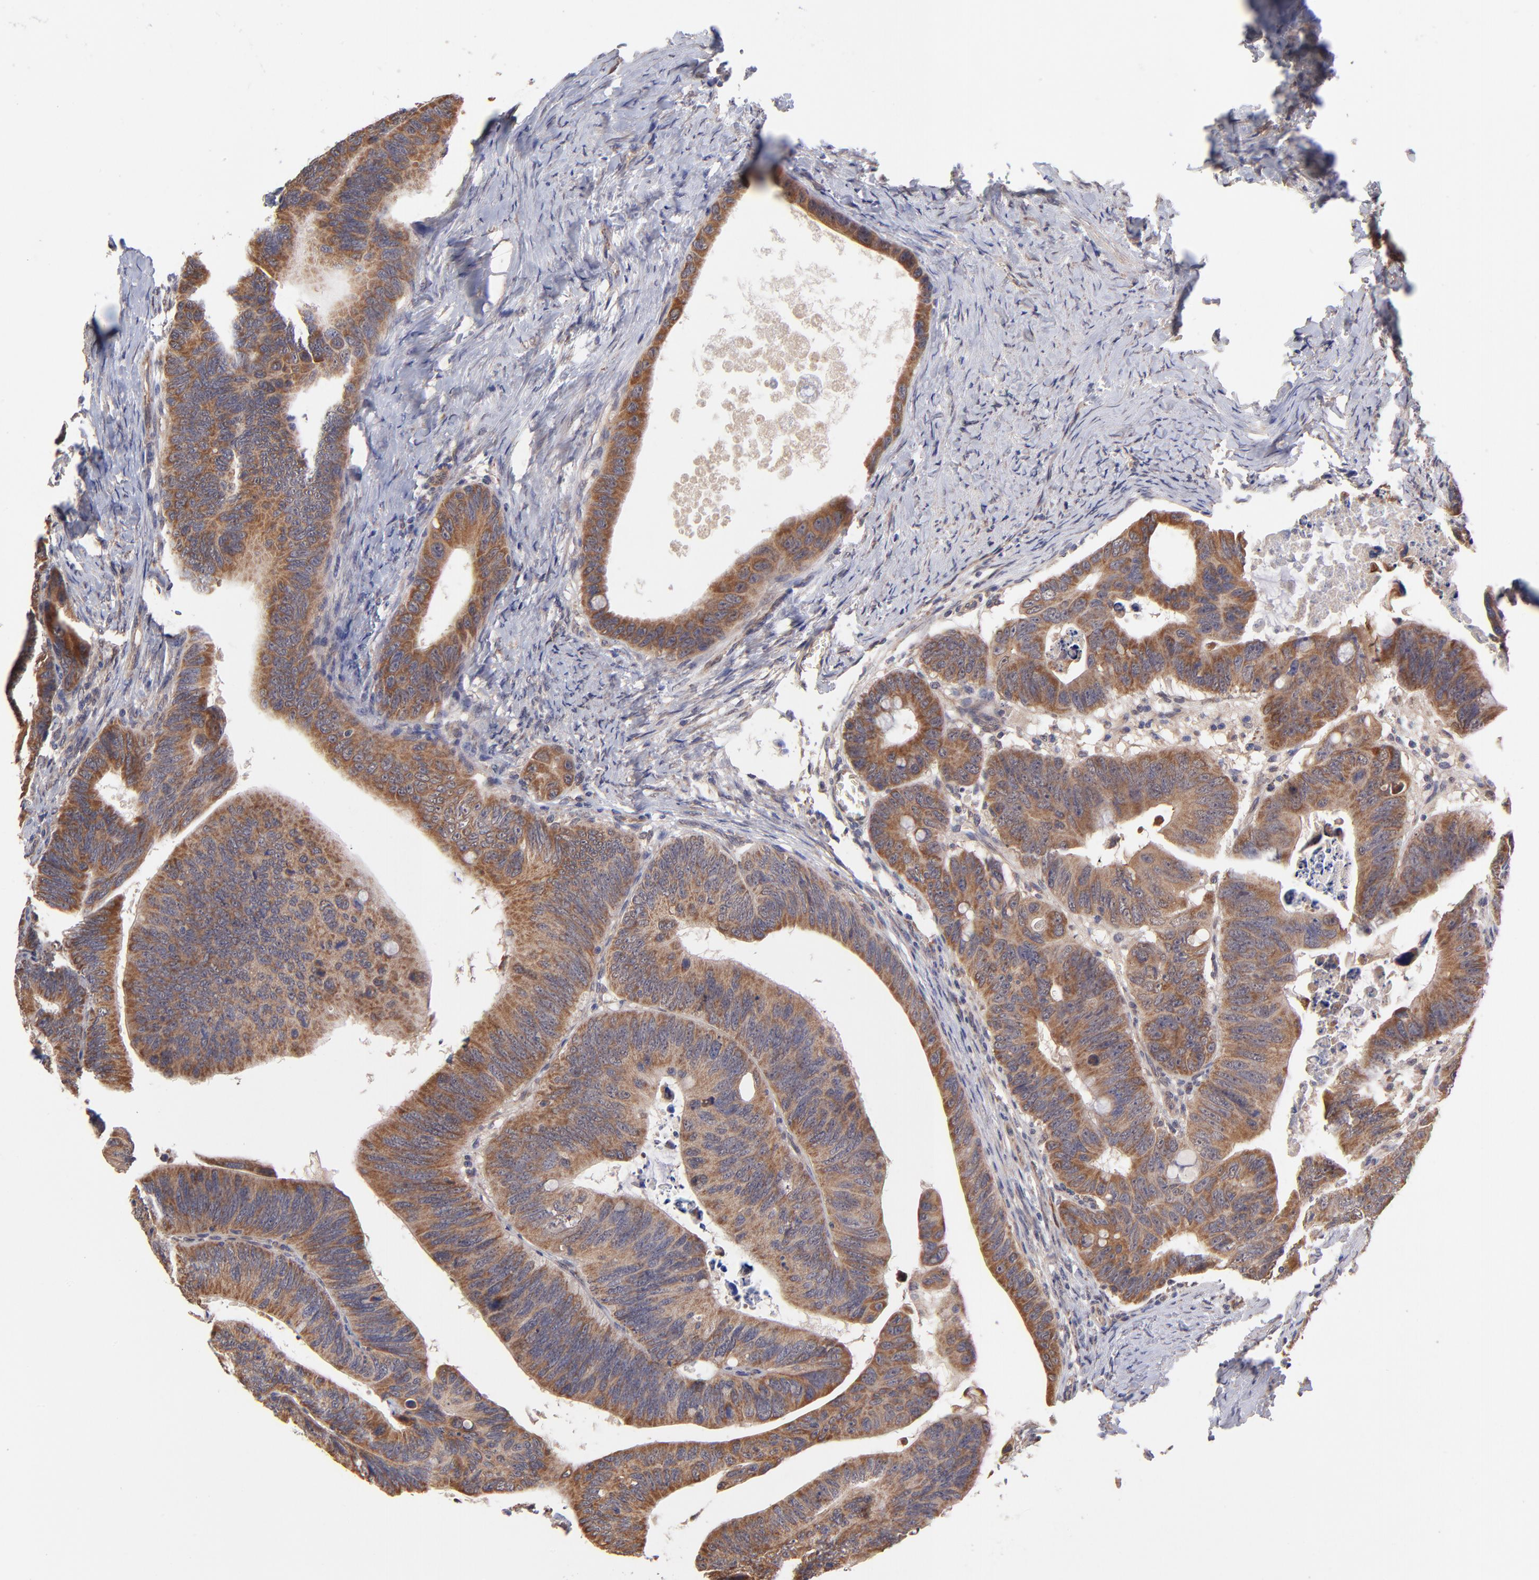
{"staining": {"intensity": "strong", "quantity": ">75%", "location": "cytoplasmic/membranous"}, "tissue": "colorectal cancer", "cell_type": "Tumor cells", "image_type": "cancer", "snomed": [{"axis": "morphology", "description": "Adenocarcinoma, NOS"}, {"axis": "topography", "description": "Colon"}], "caption": "Protein expression analysis of colorectal cancer (adenocarcinoma) displays strong cytoplasmic/membranous staining in approximately >75% of tumor cells.", "gene": "UBE2H", "patient": {"sex": "female", "age": 55}}